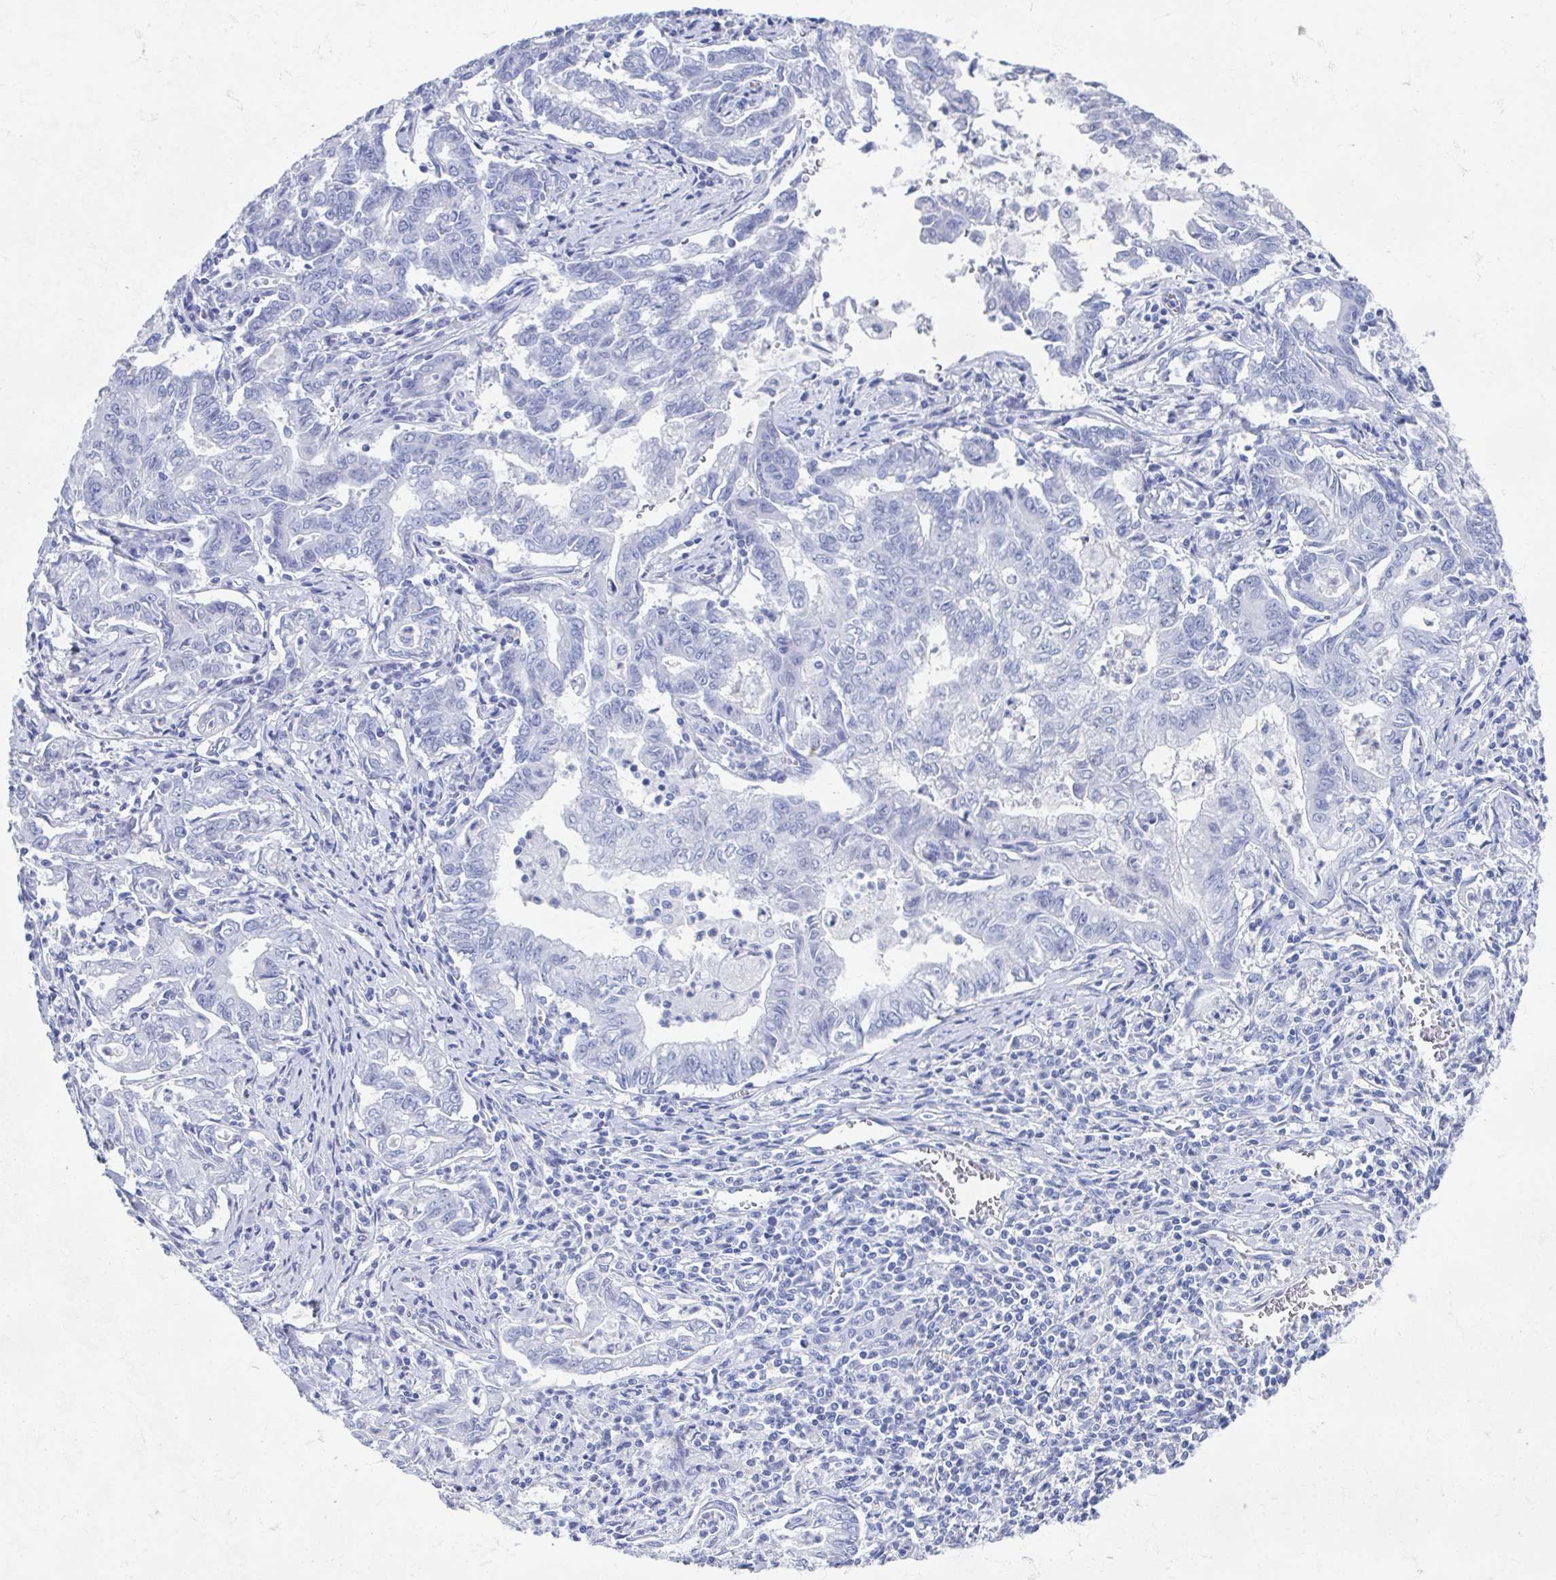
{"staining": {"intensity": "negative", "quantity": "none", "location": "none"}, "tissue": "stomach cancer", "cell_type": "Tumor cells", "image_type": "cancer", "snomed": [{"axis": "morphology", "description": "Adenocarcinoma, NOS"}, {"axis": "topography", "description": "Stomach, upper"}], "caption": "High magnification brightfield microscopy of stomach adenocarcinoma stained with DAB (brown) and counterstained with hematoxylin (blue): tumor cells show no significant positivity.", "gene": "C10orf53", "patient": {"sex": "female", "age": 79}}